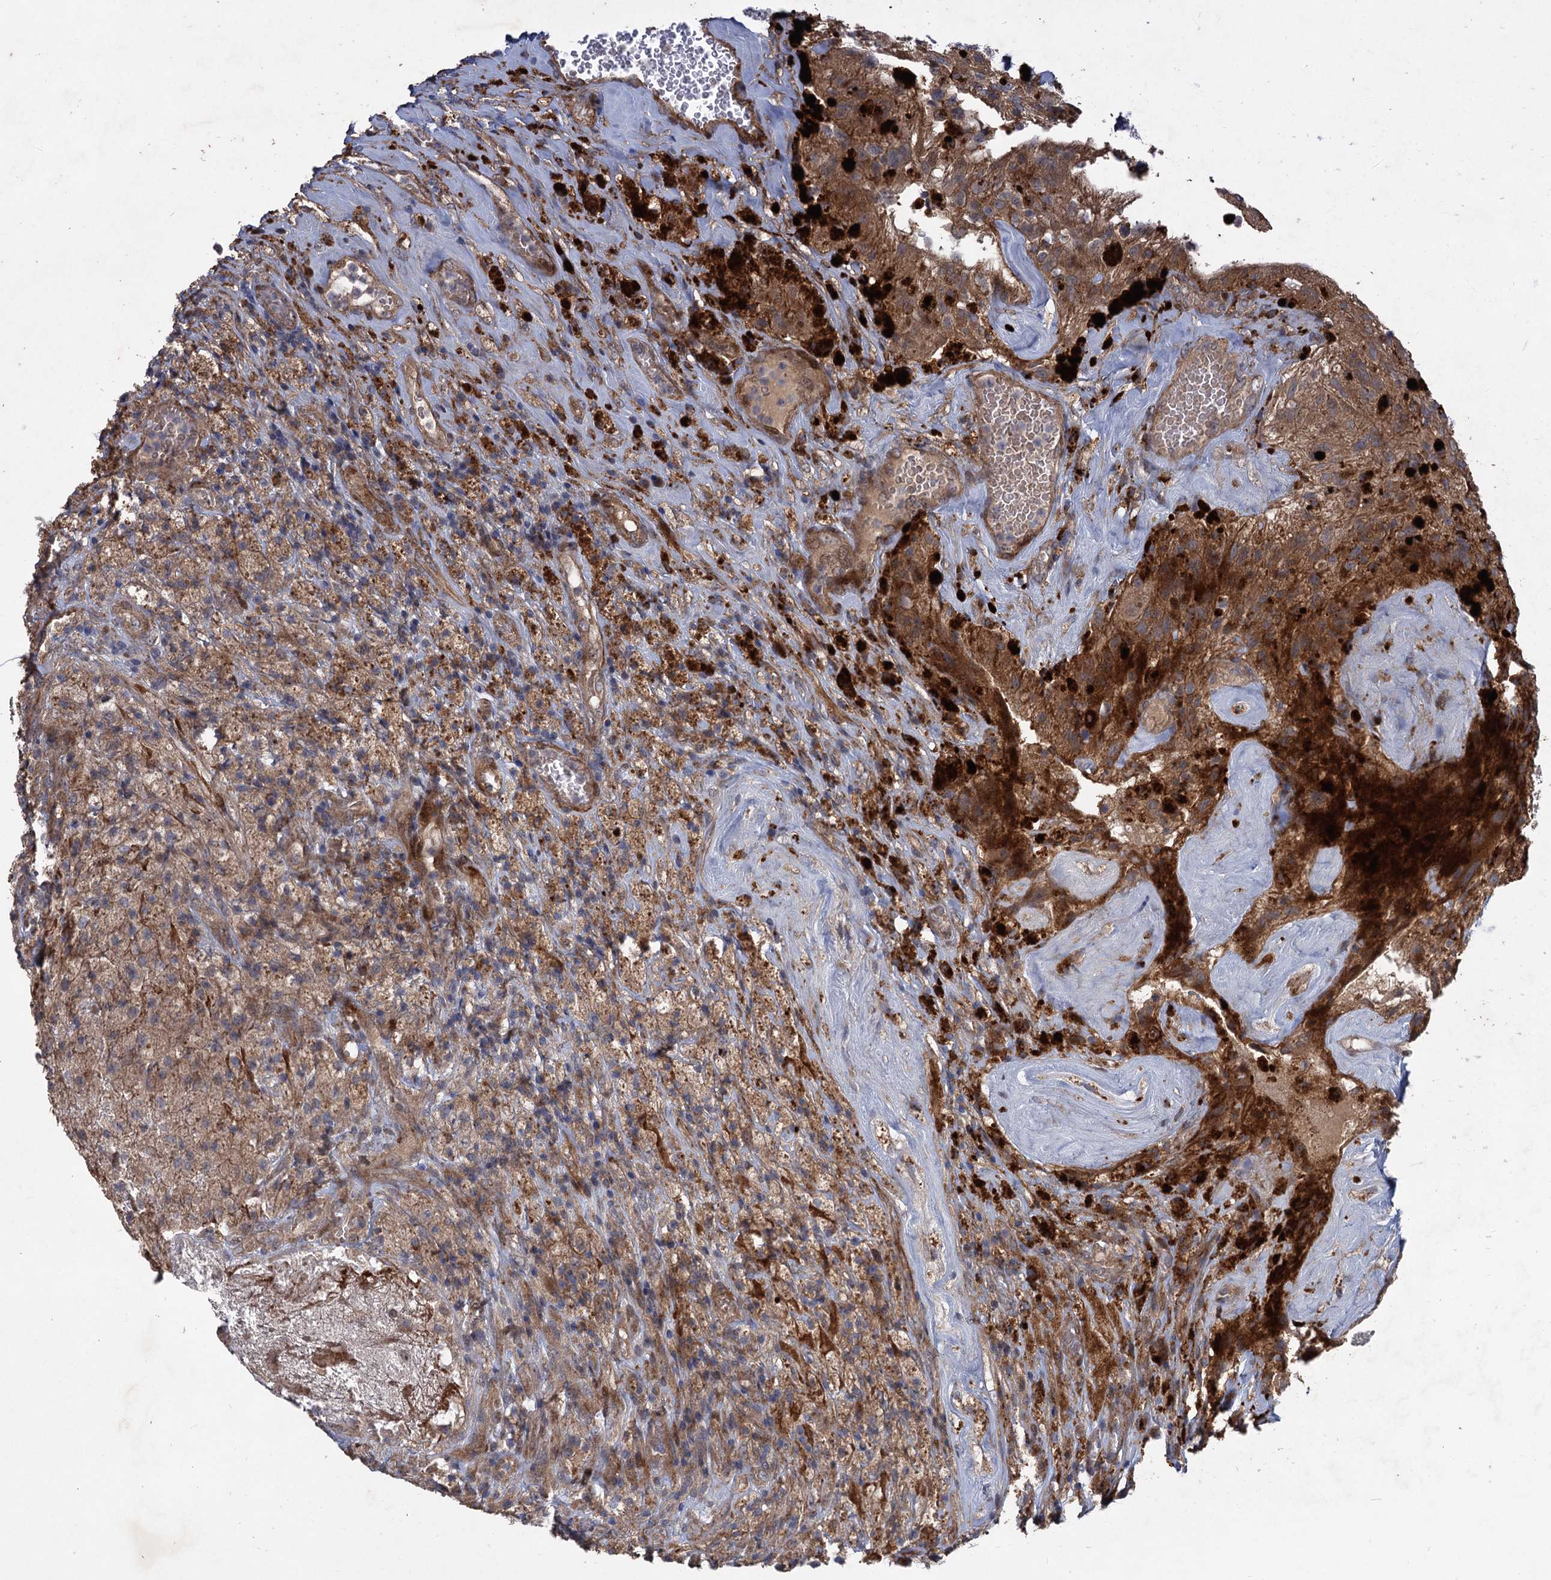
{"staining": {"intensity": "moderate", "quantity": "<25%", "location": "cytoplasmic/membranous"}, "tissue": "glioma", "cell_type": "Tumor cells", "image_type": "cancer", "snomed": [{"axis": "morphology", "description": "Glioma, malignant, High grade"}, {"axis": "topography", "description": "Brain"}], "caption": "This photomicrograph reveals glioma stained with immunohistochemistry to label a protein in brown. The cytoplasmic/membranous of tumor cells show moderate positivity for the protein. Nuclei are counter-stained blue.", "gene": "NUDT22", "patient": {"sex": "male", "age": 69}}